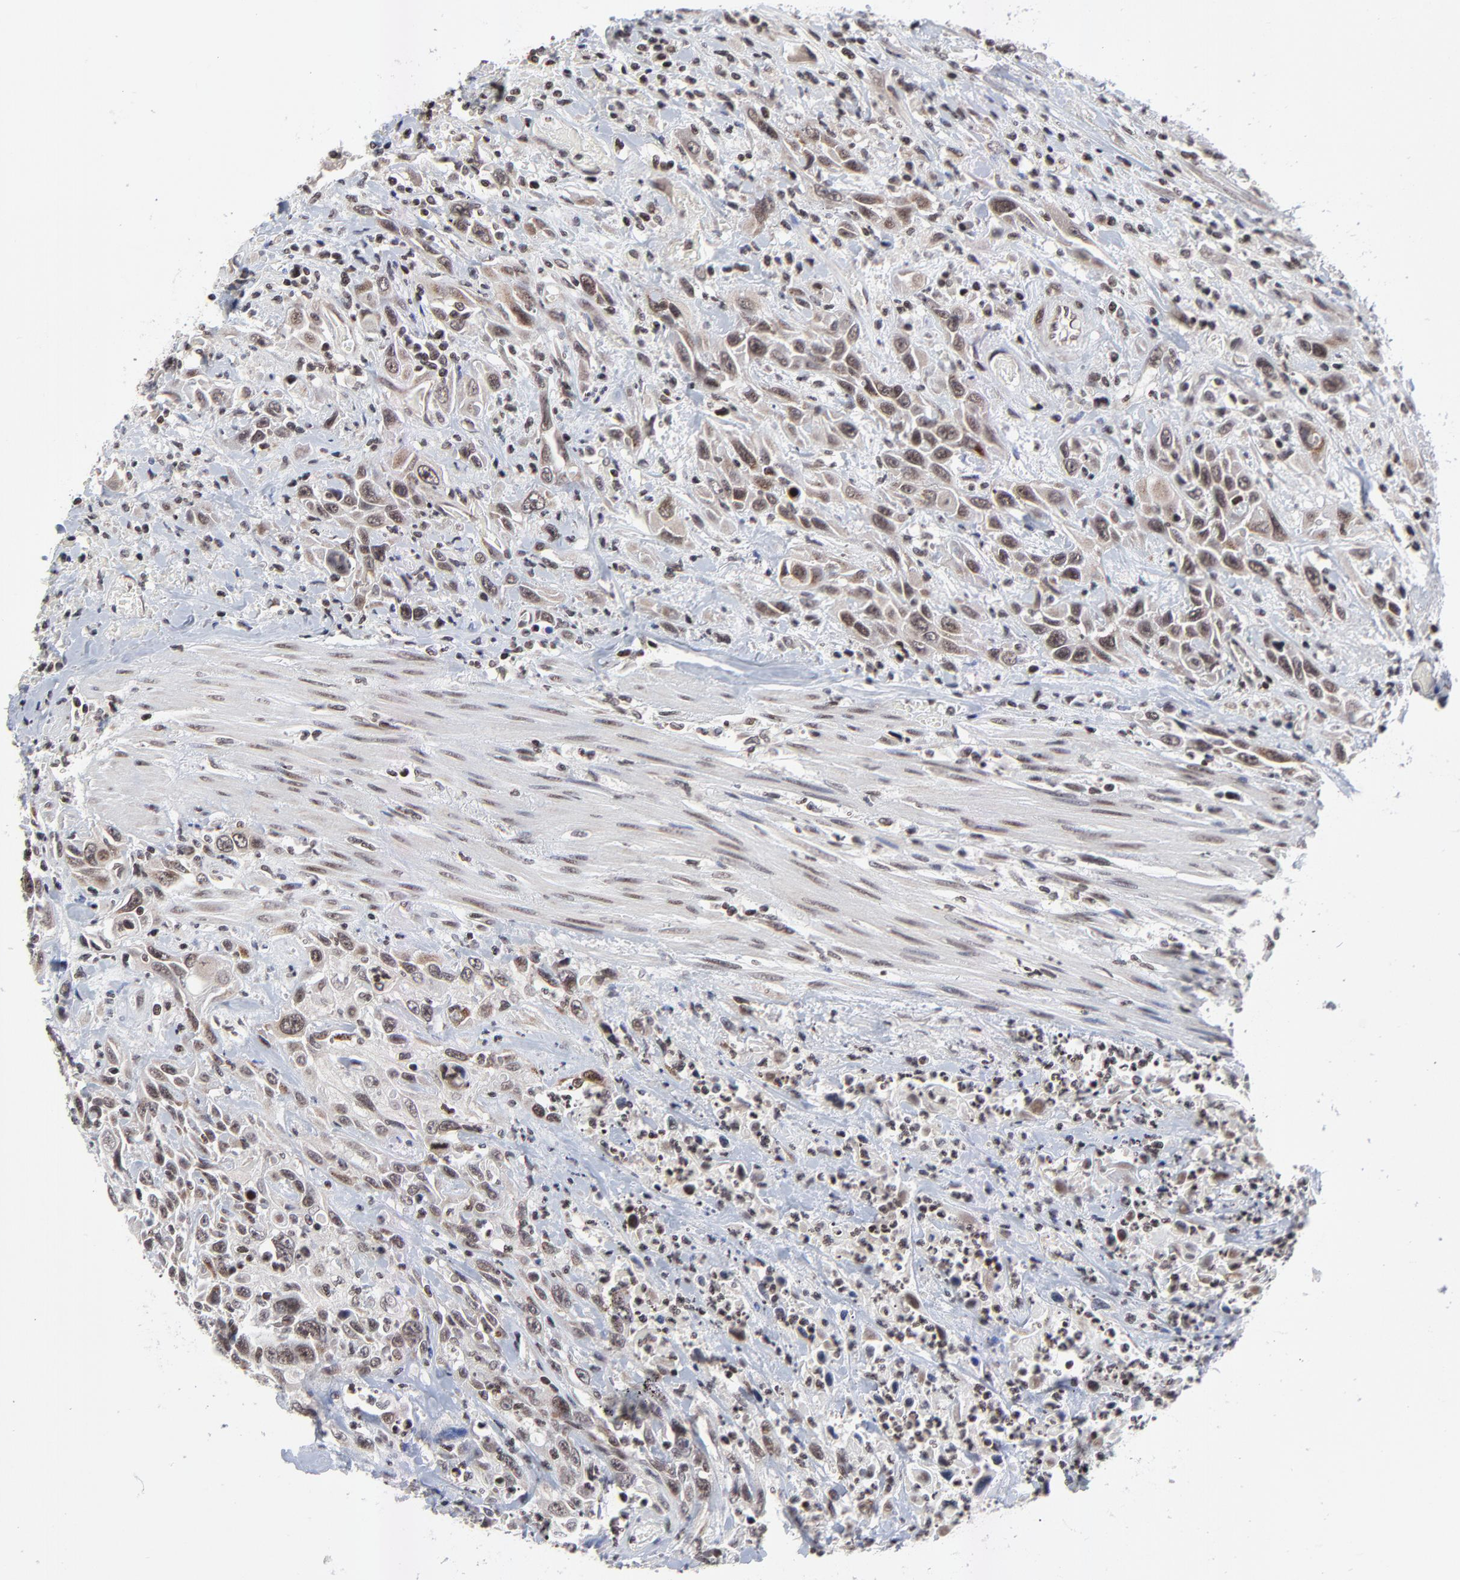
{"staining": {"intensity": "moderate", "quantity": ">75%", "location": "cytoplasmic/membranous,nuclear"}, "tissue": "urothelial cancer", "cell_type": "Tumor cells", "image_type": "cancer", "snomed": [{"axis": "morphology", "description": "Urothelial carcinoma, High grade"}, {"axis": "topography", "description": "Urinary bladder"}], "caption": "Moderate cytoplasmic/membranous and nuclear protein expression is seen in about >75% of tumor cells in urothelial carcinoma (high-grade).", "gene": "ZNF777", "patient": {"sex": "female", "age": 84}}